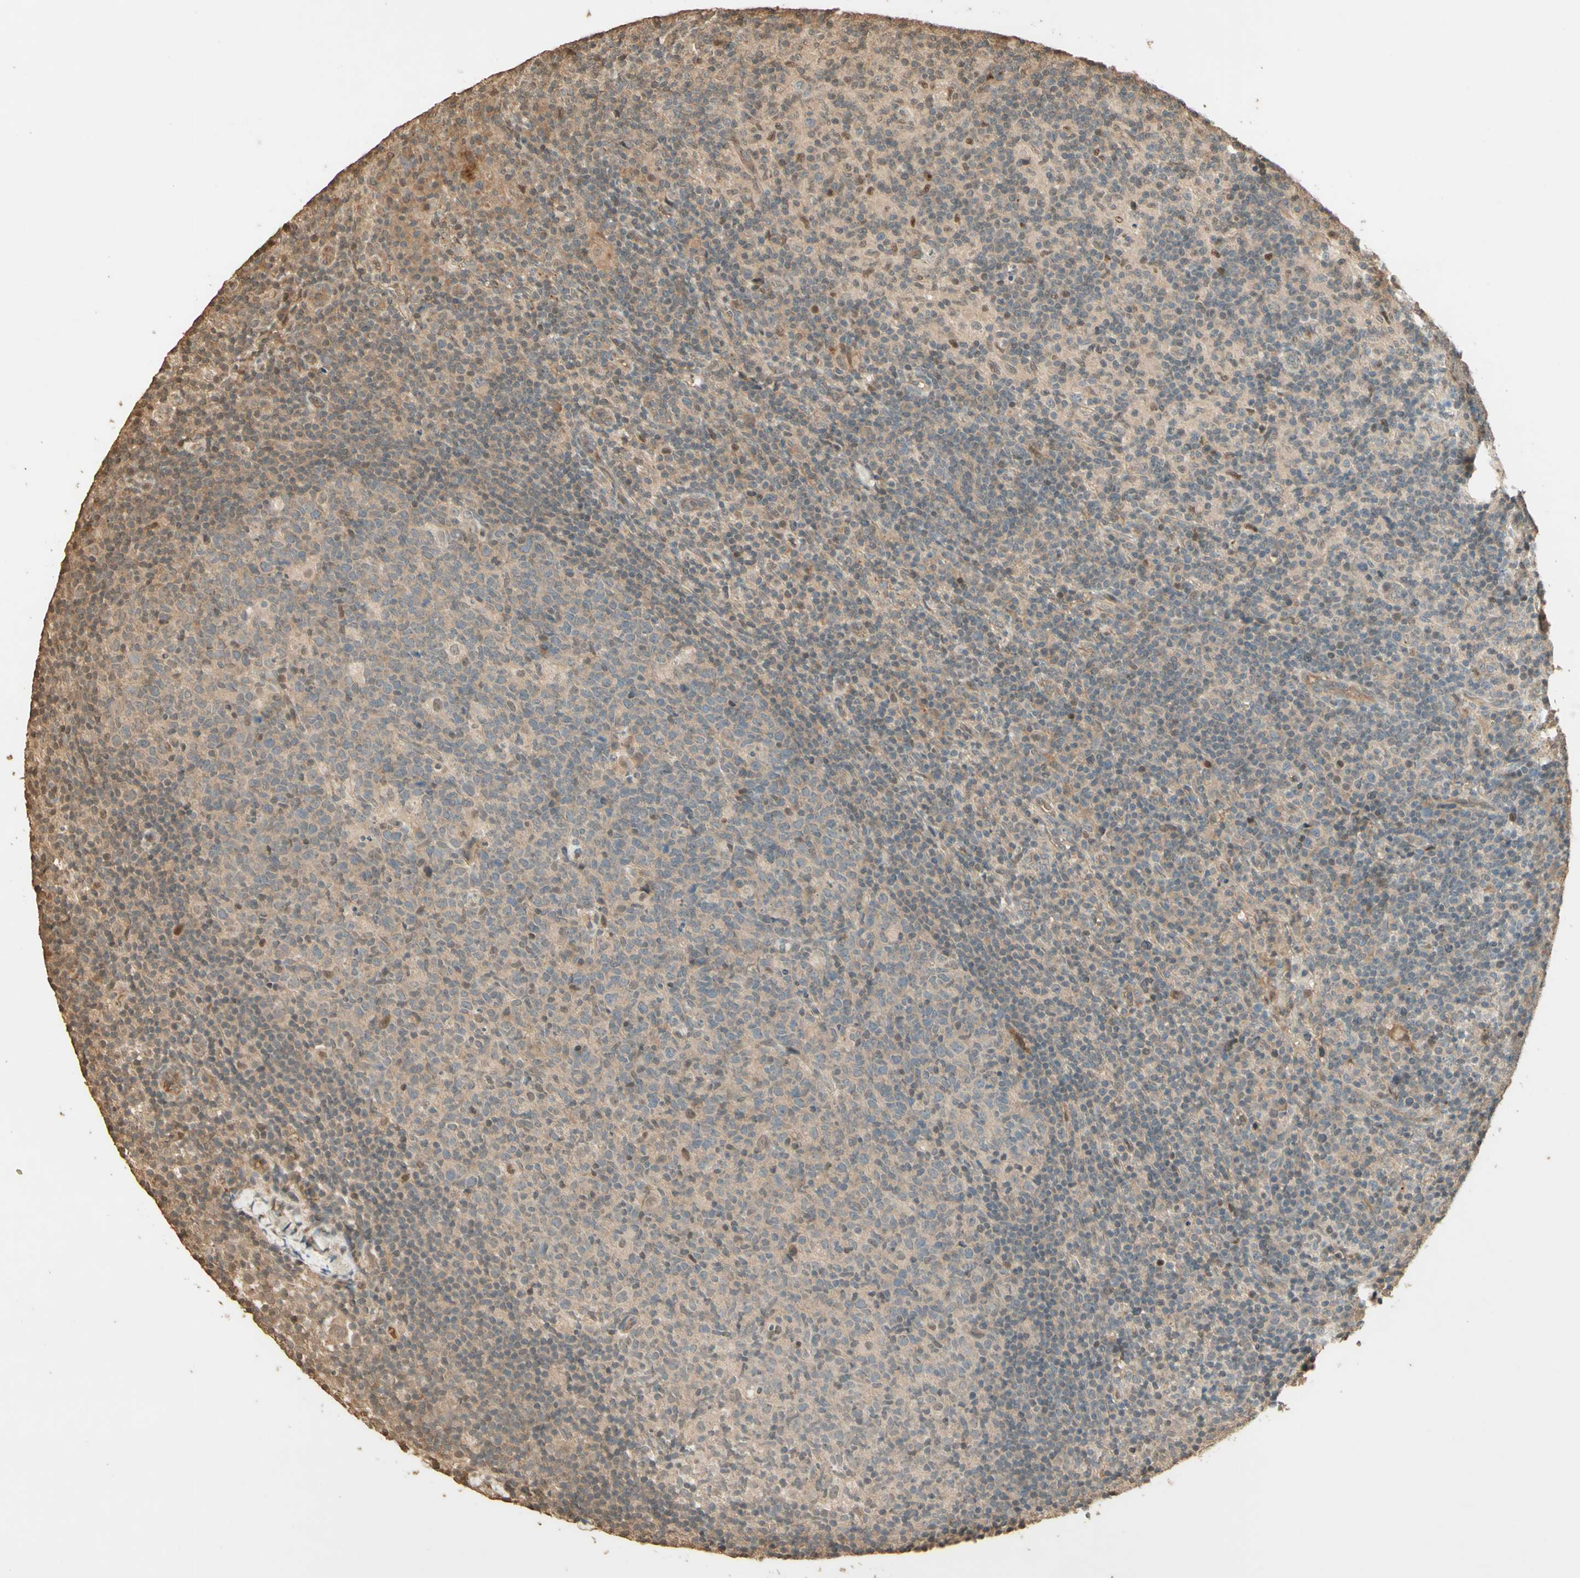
{"staining": {"intensity": "weak", "quantity": ">75%", "location": "cytoplasmic/membranous"}, "tissue": "lymph node", "cell_type": "Germinal center cells", "image_type": "normal", "snomed": [{"axis": "morphology", "description": "Normal tissue, NOS"}, {"axis": "morphology", "description": "Inflammation, NOS"}, {"axis": "topography", "description": "Lymph node"}], "caption": "Protein expression analysis of normal lymph node demonstrates weak cytoplasmic/membranous staining in about >75% of germinal center cells. The protein of interest is stained brown, and the nuclei are stained in blue (DAB (3,3'-diaminobenzidine) IHC with brightfield microscopy, high magnification).", "gene": "SMAD9", "patient": {"sex": "male", "age": 55}}